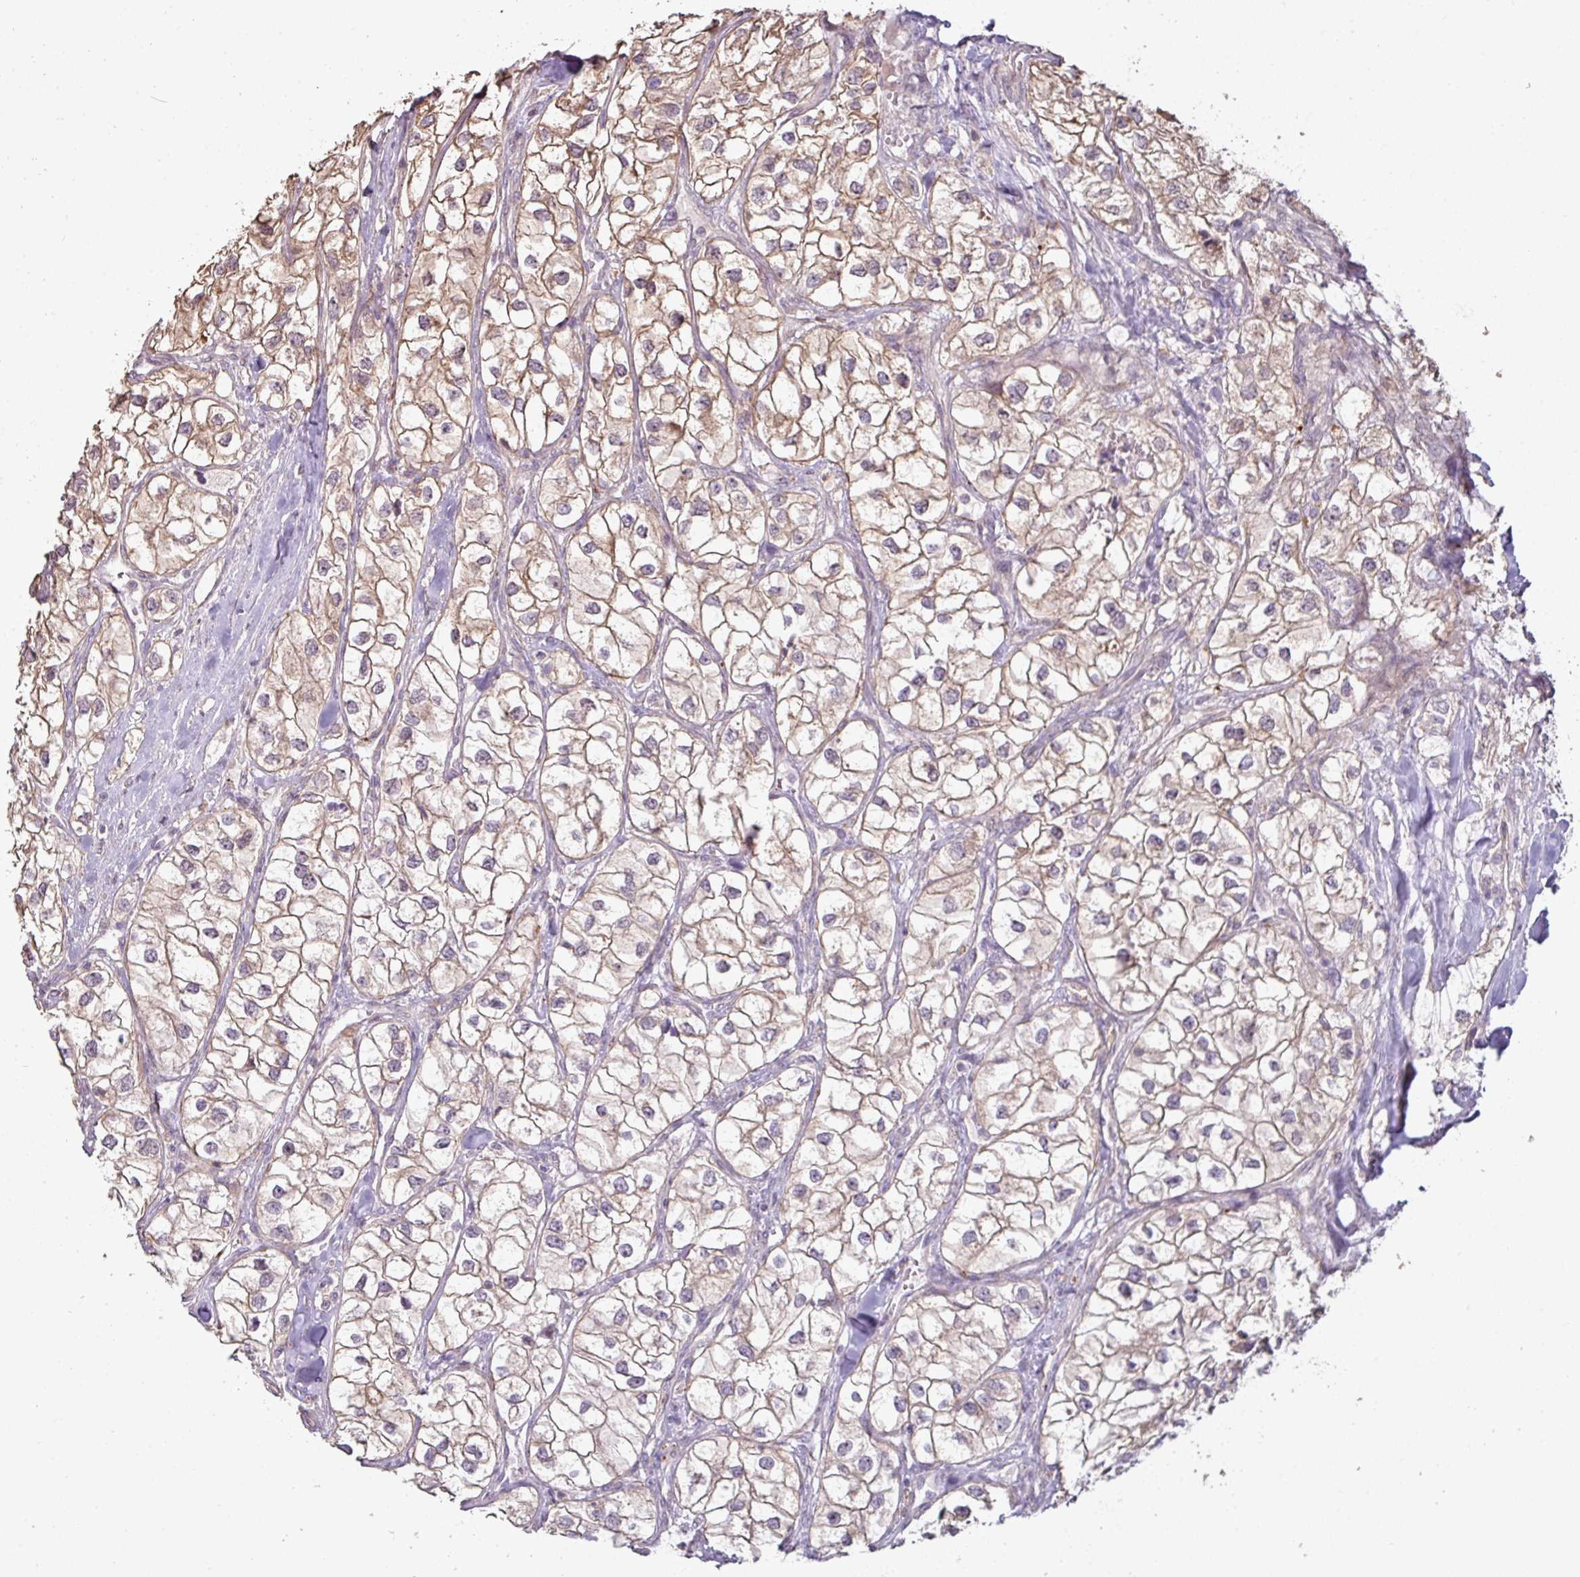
{"staining": {"intensity": "moderate", "quantity": ">75%", "location": "cytoplasmic/membranous"}, "tissue": "renal cancer", "cell_type": "Tumor cells", "image_type": "cancer", "snomed": [{"axis": "morphology", "description": "Adenocarcinoma, NOS"}, {"axis": "topography", "description": "Kidney"}], "caption": "Protein staining displays moderate cytoplasmic/membranous expression in about >75% of tumor cells in renal cancer. Using DAB (brown) and hematoxylin (blue) stains, captured at high magnification using brightfield microscopy.", "gene": "CXCR5", "patient": {"sex": "male", "age": 59}}